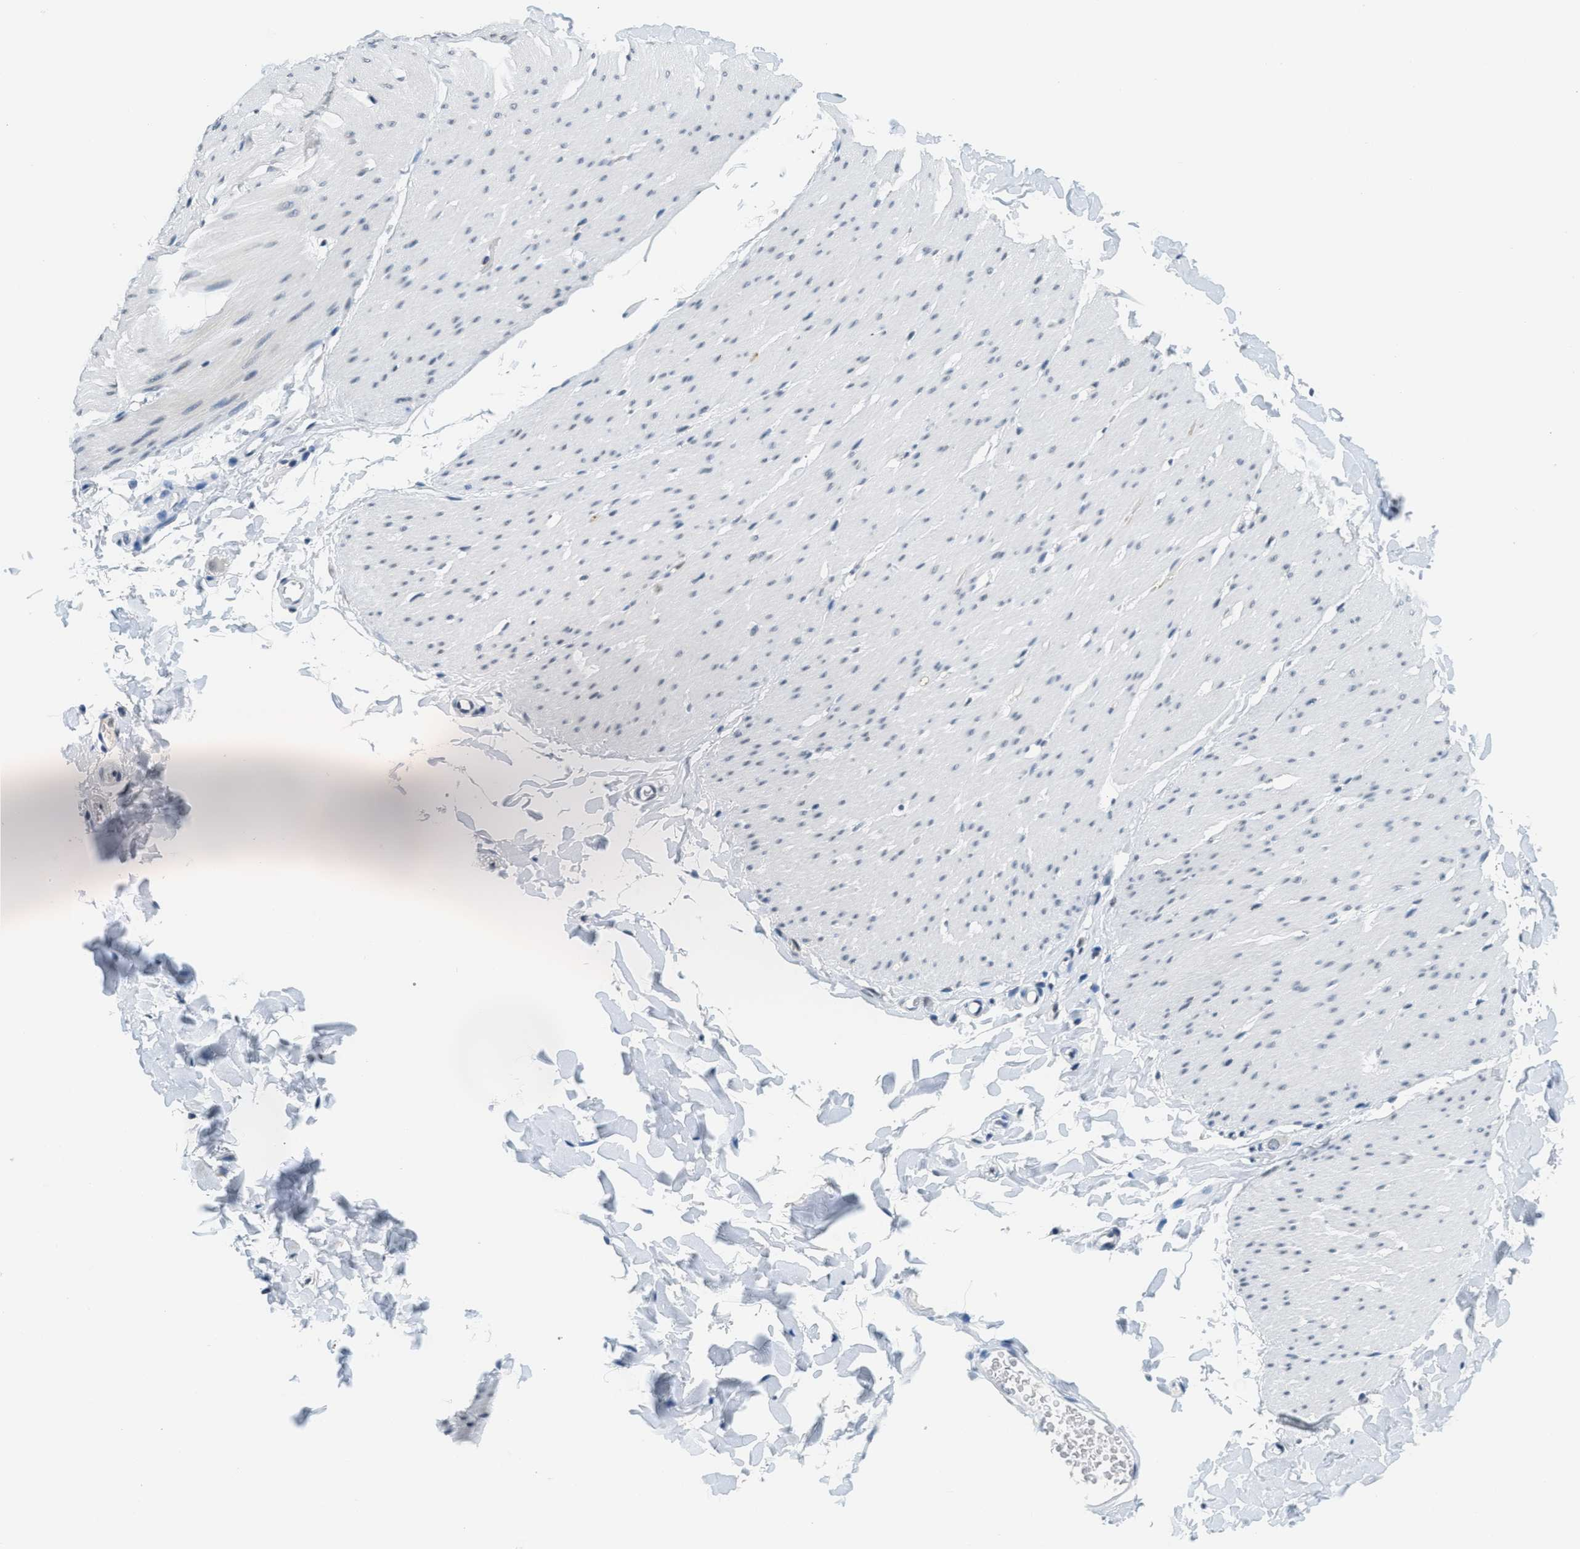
{"staining": {"intensity": "negative", "quantity": "none", "location": "none"}, "tissue": "smooth muscle", "cell_type": "Smooth muscle cells", "image_type": "normal", "snomed": [{"axis": "morphology", "description": "Normal tissue, NOS"}, {"axis": "topography", "description": "Smooth muscle"}, {"axis": "topography", "description": "Colon"}], "caption": "Immunohistochemistry (IHC) photomicrograph of unremarkable human smooth muscle stained for a protein (brown), which demonstrates no expression in smooth muscle cells.", "gene": "CA4", "patient": {"sex": "male", "age": 67}}